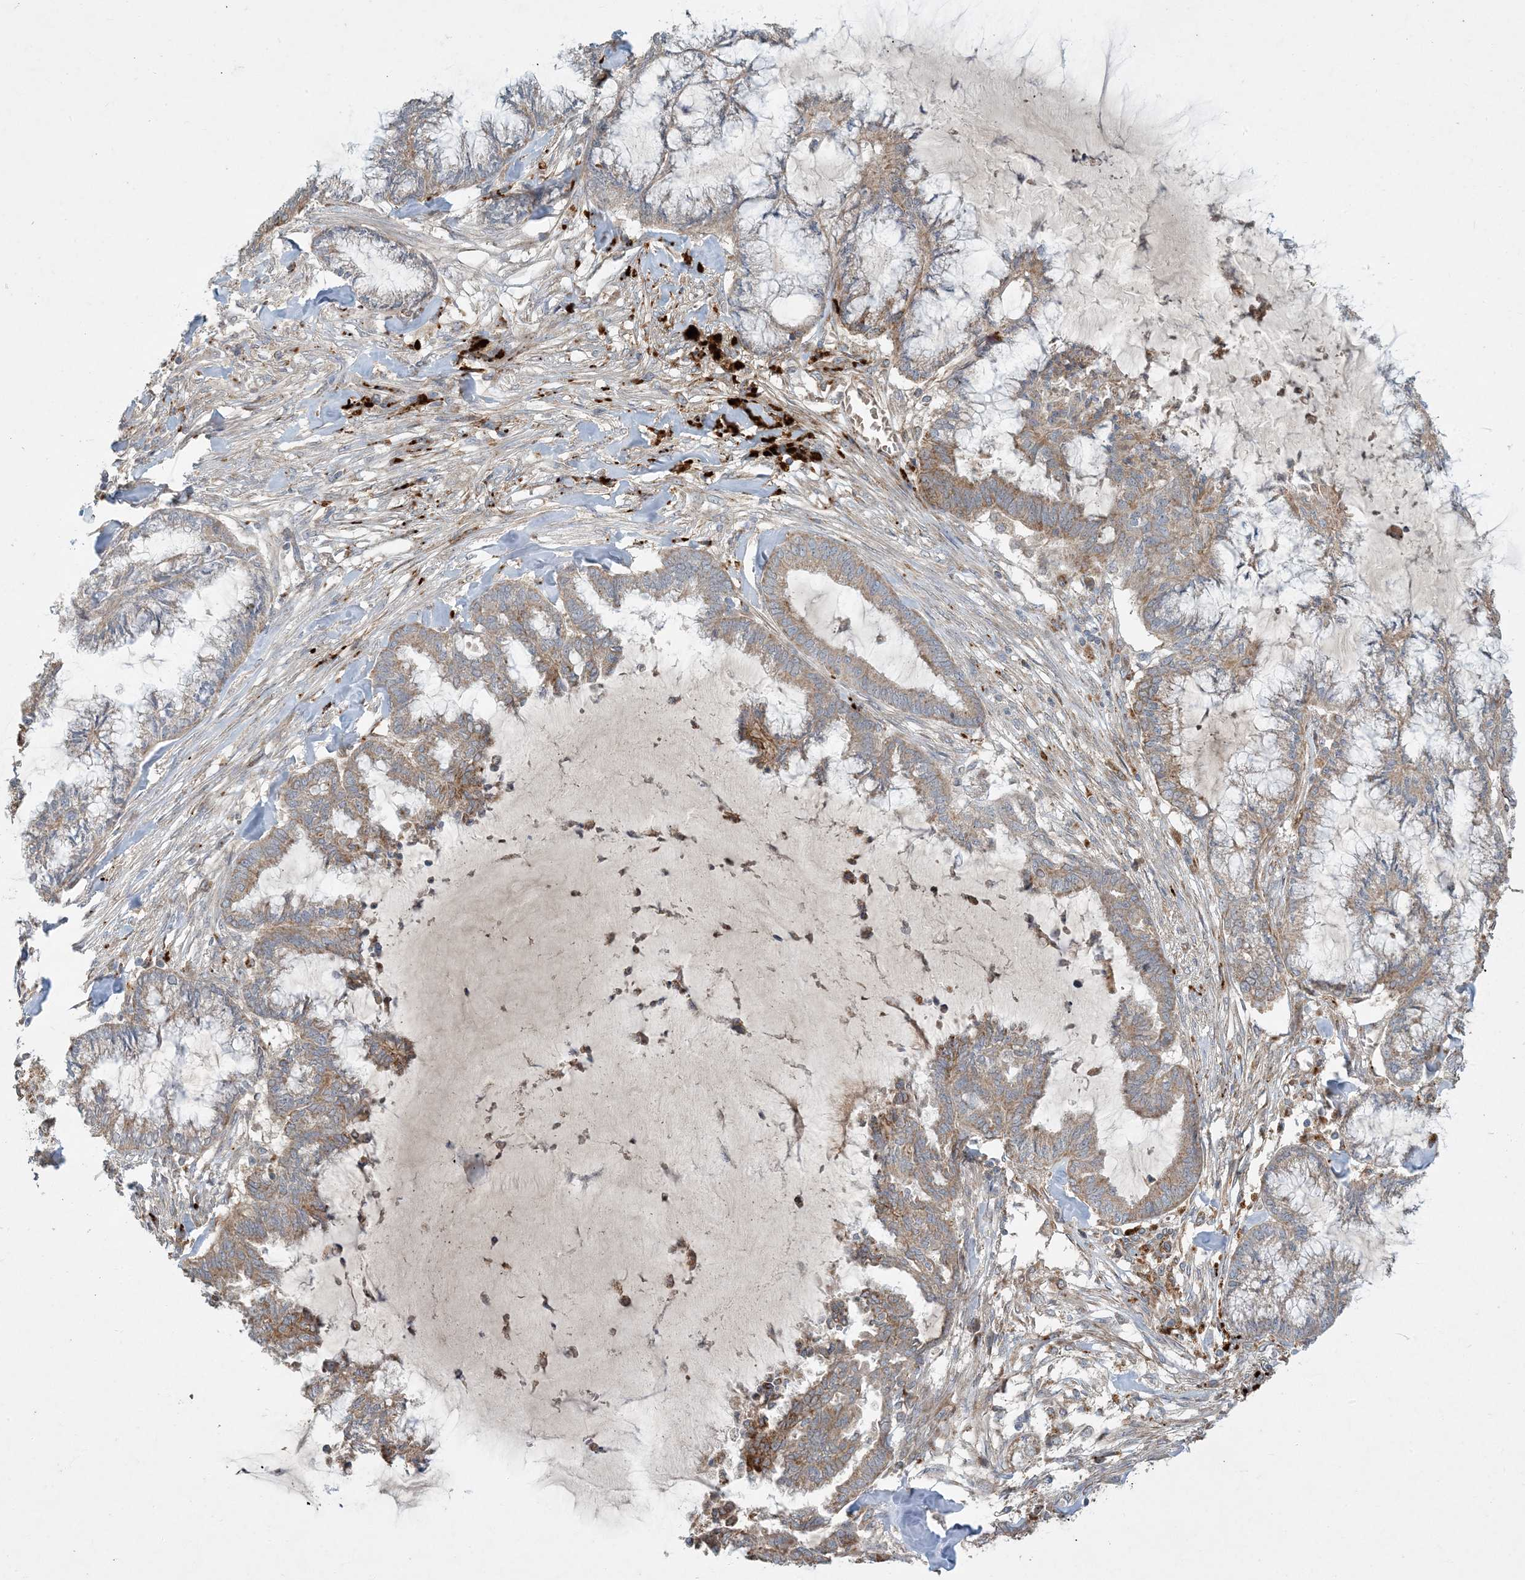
{"staining": {"intensity": "moderate", "quantity": ">75%", "location": "cytoplasmic/membranous"}, "tissue": "endometrial cancer", "cell_type": "Tumor cells", "image_type": "cancer", "snomed": [{"axis": "morphology", "description": "Adenocarcinoma, NOS"}, {"axis": "topography", "description": "Endometrium"}], "caption": "The photomicrograph demonstrates a brown stain indicating the presence of a protein in the cytoplasmic/membranous of tumor cells in endometrial cancer.", "gene": "LTN1", "patient": {"sex": "female", "age": 86}}